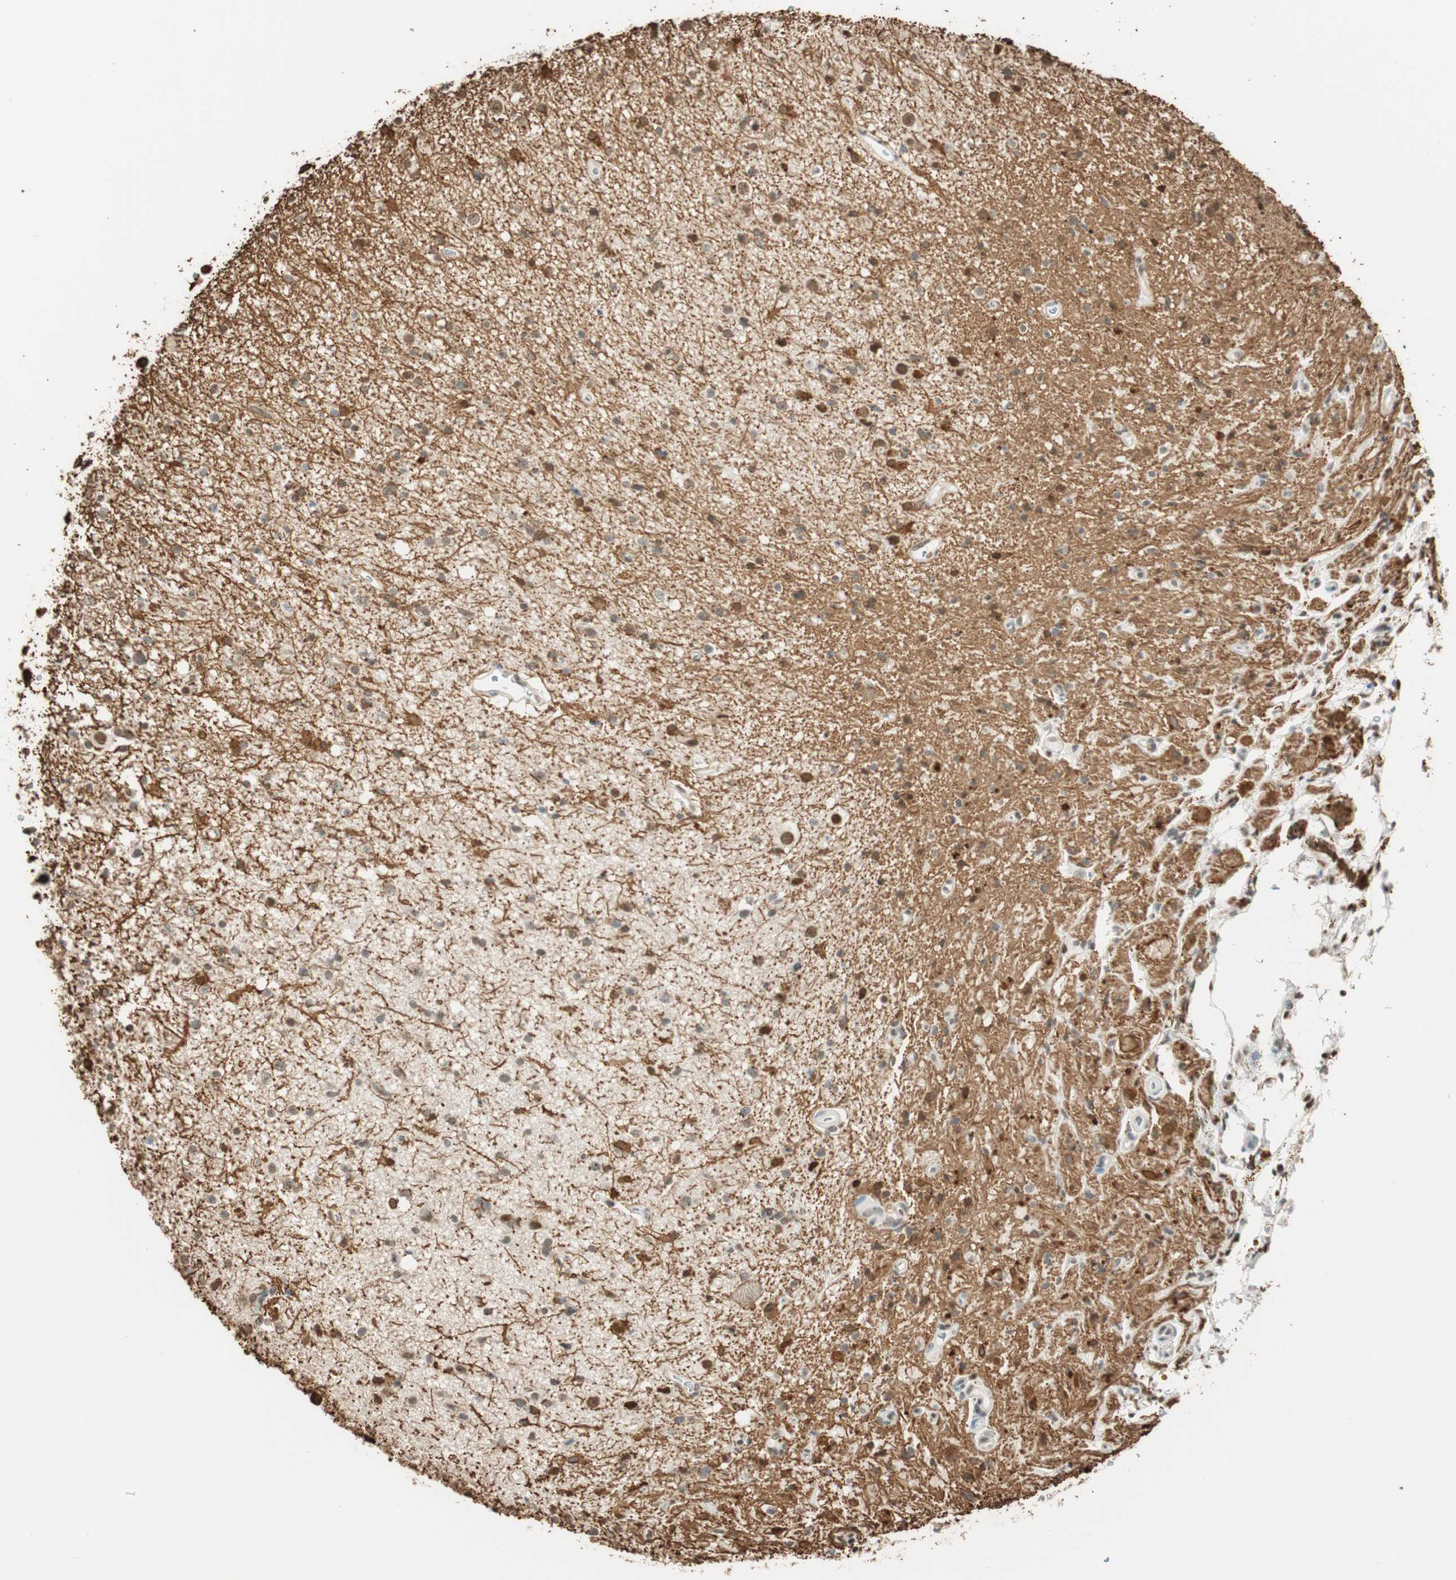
{"staining": {"intensity": "strong", "quantity": "25%-75%", "location": "cytoplasmic/membranous,nuclear"}, "tissue": "glioma", "cell_type": "Tumor cells", "image_type": "cancer", "snomed": [{"axis": "morphology", "description": "Glioma, malignant, High grade"}, {"axis": "topography", "description": "Brain"}], "caption": "Human malignant glioma (high-grade) stained with a brown dye demonstrates strong cytoplasmic/membranous and nuclear positive positivity in about 25%-75% of tumor cells.", "gene": "FANCG", "patient": {"sex": "male", "age": 33}}